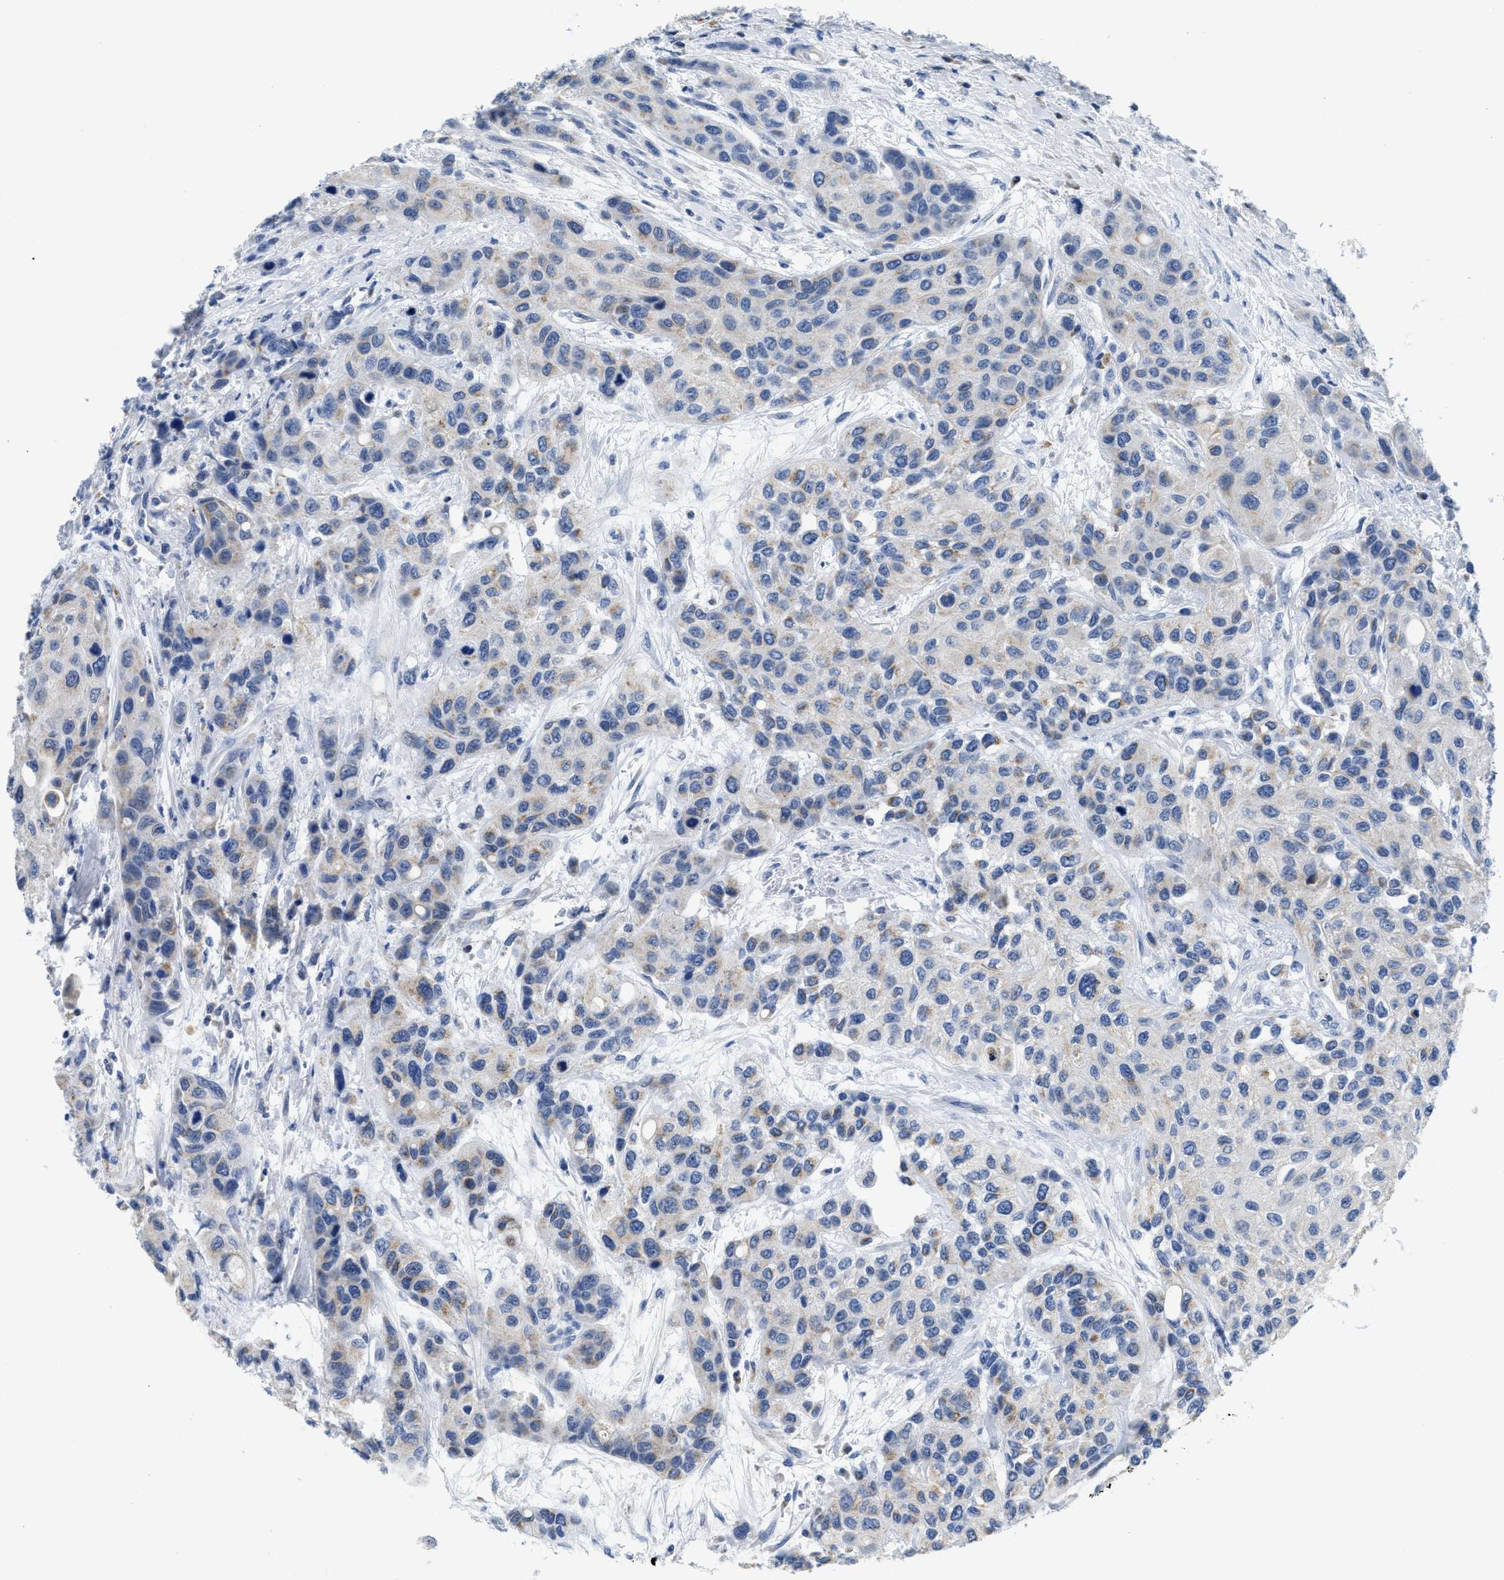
{"staining": {"intensity": "negative", "quantity": "none", "location": "none"}, "tissue": "urothelial cancer", "cell_type": "Tumor cells", "image_type": "cancer", "snomed": [{"axis": "morphology", "description": "Urothelial carcinoma, High grade"}, {"axis": "topography", "description": "Urinary bladder"}], "caption": "This micrograph is of urothelial cancer stained with IHC to label a protein in brown with the nuclei are counter-stained blue. There is no expression in tumor cells.", "gene": "ETFA", "patient": {"sex": "female", "age": 56}}